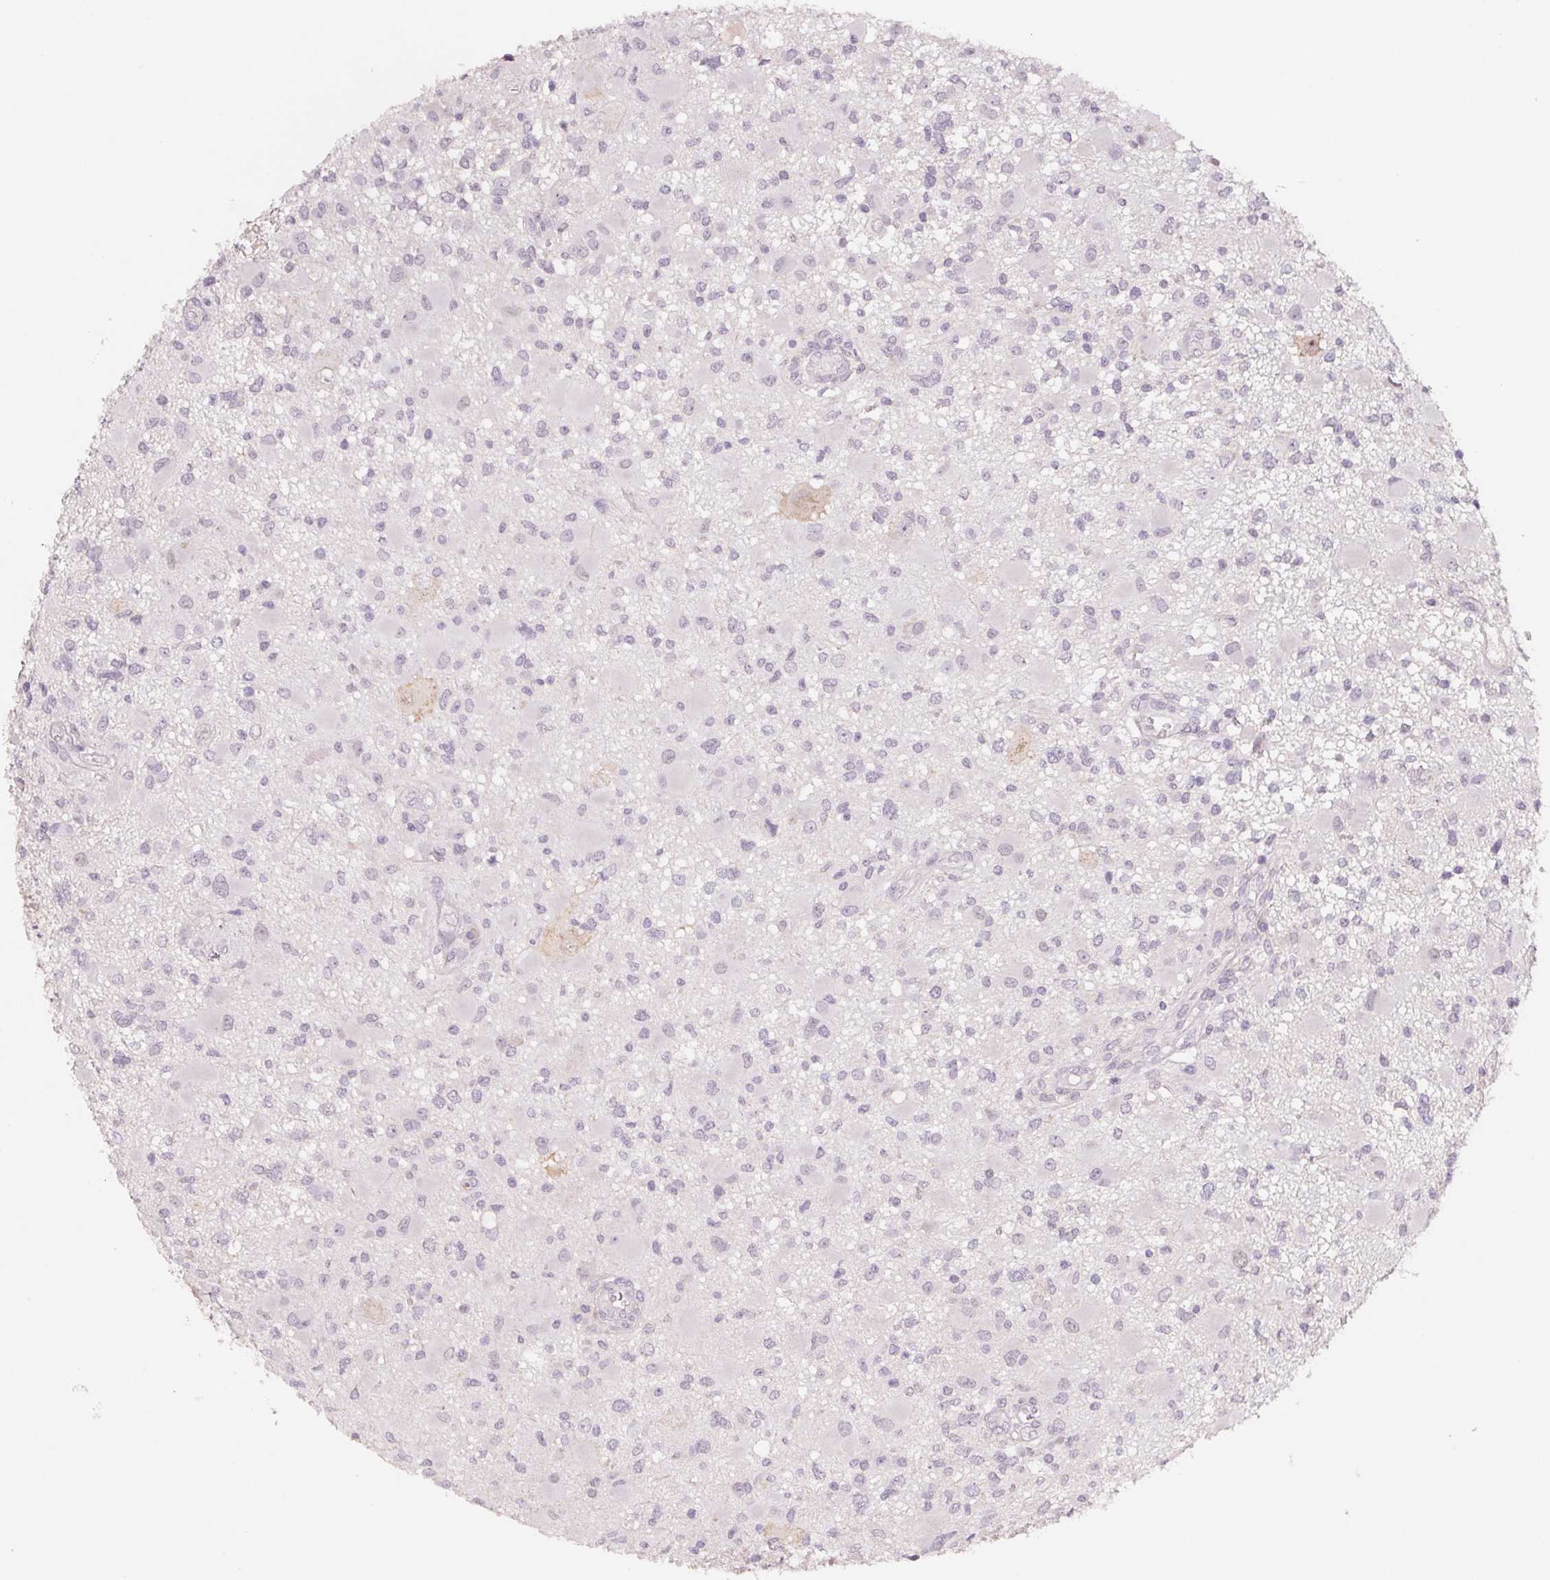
{"staining": {"intensity": "negative", "quantity": "none", "location": "none"}, "tissue": "glioma", "cell_type": "Tumor cells", "image_type": "cancer", "snomed": [{"axis": "morphology", "description": "Glioma, malignant, High grade"}, {"axis": "topography", "description": "Brain"}], "caption": "High power microscopy micrograph of an immunohistochemistry (IHC) photomicrograph of glioma, revealing no significant positivity in tumor cells. Nuclei are stained in blue.", "gene": "PNMA8B", "patient": {"sex": "male", "age": 54}}